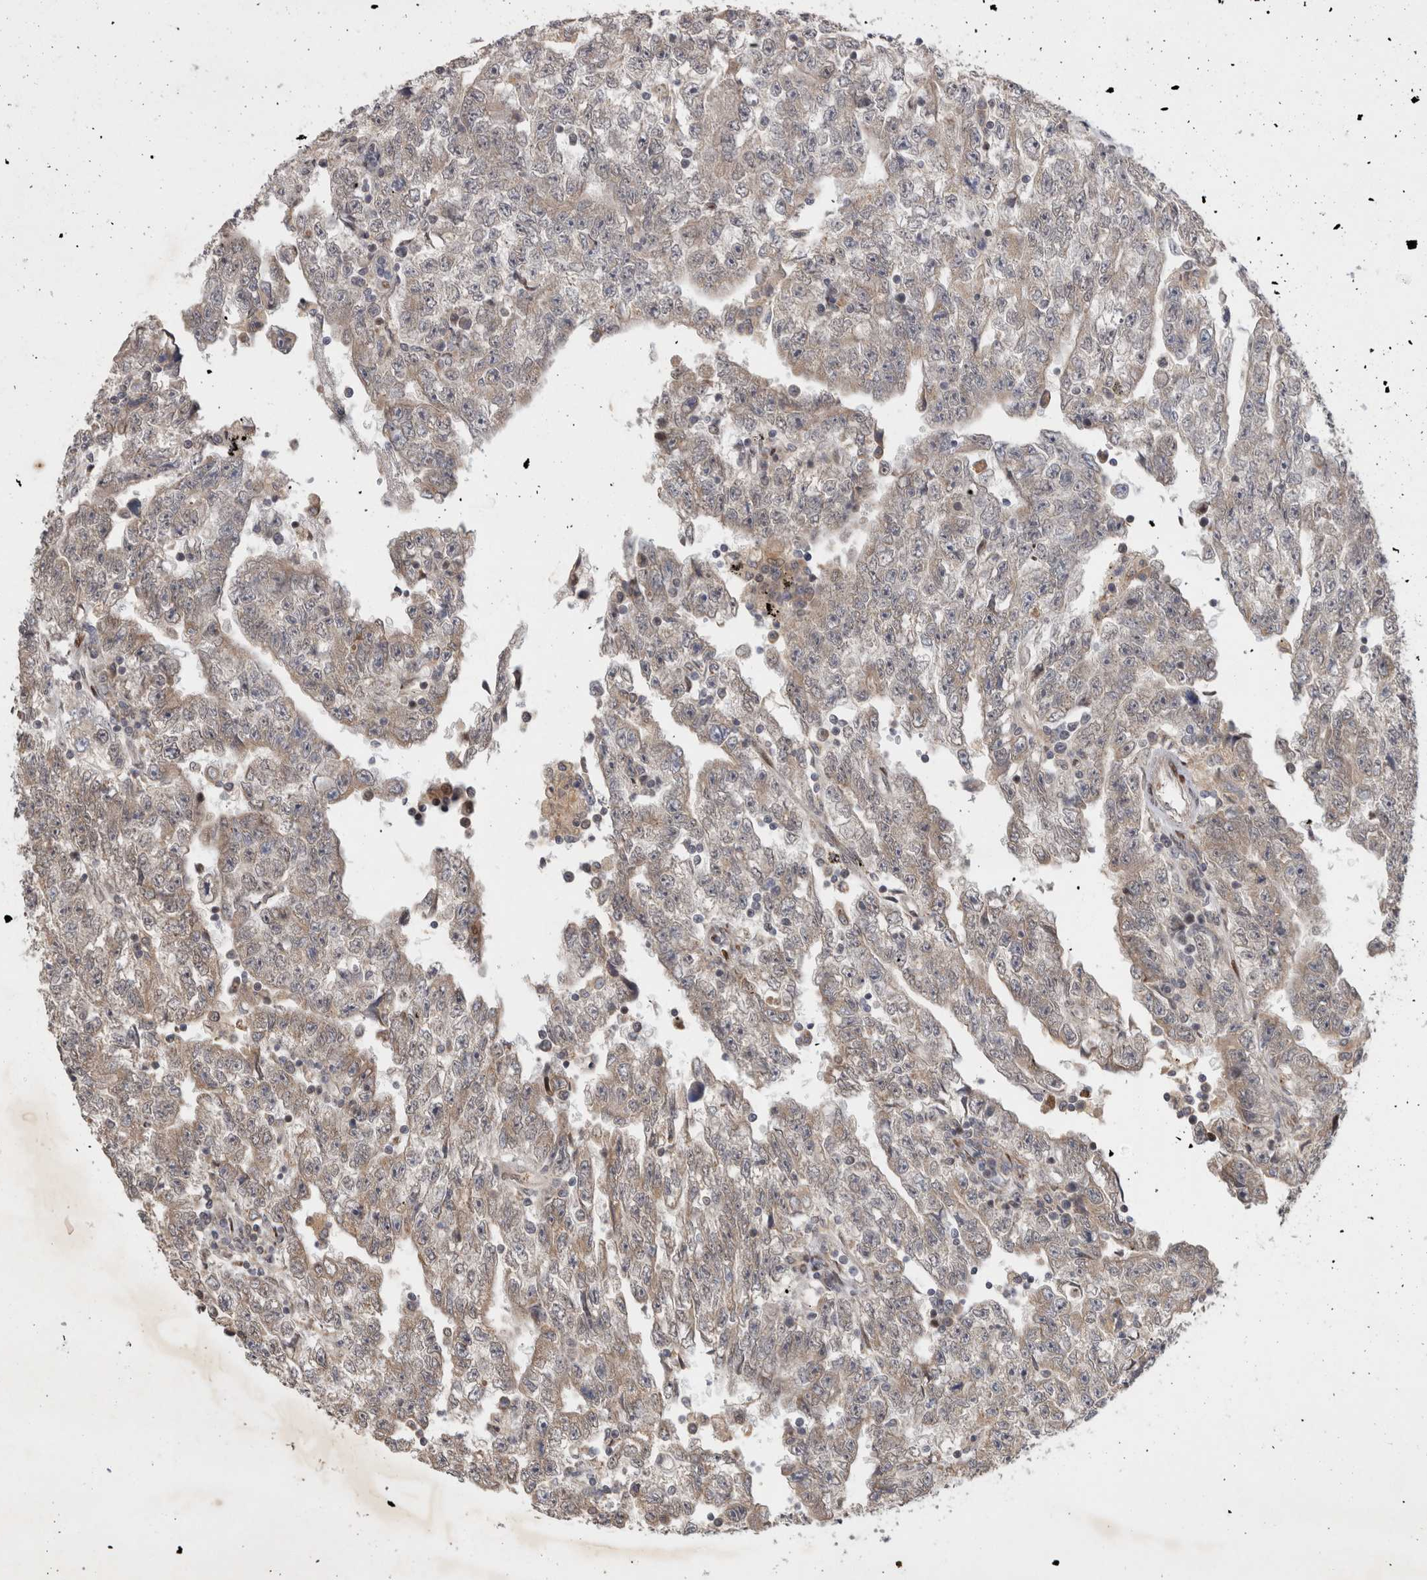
{"staining": {"intensity": "weak", "quantity": "25%-75%", "location": "cytoplasmic/membranous"}, "tissue": "testis cancer", "cell_type": "Tumor cells", "image_type": "cancer", "snomed": [{"axis": "morphology", "description": "Carcinoma, Embryonal, NOS"}, {"axis": "topography", "description": "Testis"}], "caption": "Human testis cancer stained with a protein marker shows weak staining in tumor cells.", "gene": "C8orf58", "patient": {"sex": "male", "age": 25}}